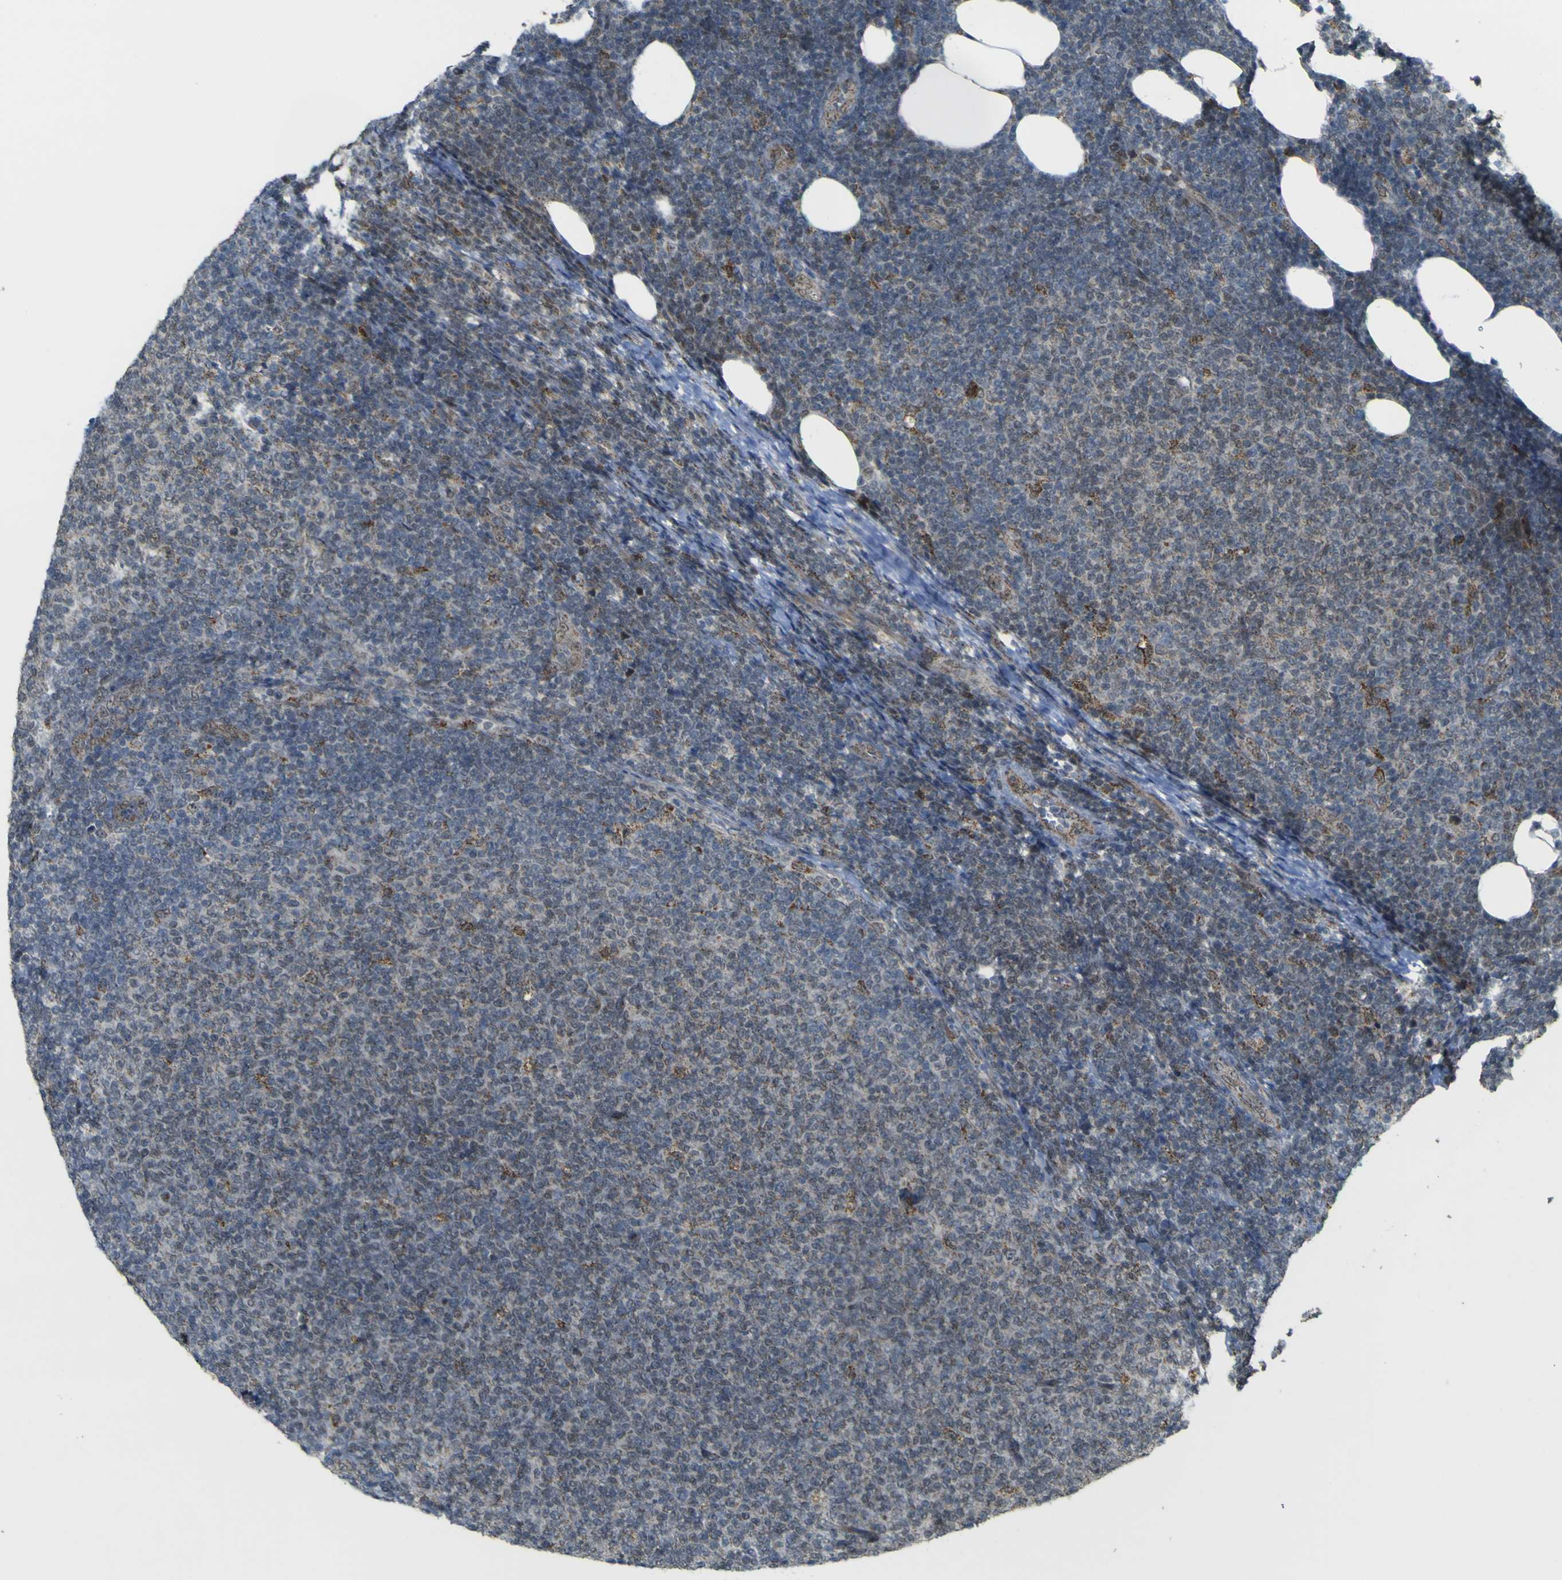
{"staining": {"intensity": "moderate", "quantity": "<25%", "location": "cytoplasmic/membranous"}, "tissue": "lymphoma", "cell_type": "Tumor cells", "image_type": "cancer", "snomed": [{"axis": "morphology", "description": "Malignant lymphoma, non-Hodgkin's type, Low grade"}, {"axis": "topography", "description": "Lymph node"}], "caption": "The immunohistochemical stain labels moderate cytoplasmic/membranous expression in tumor cells of lymphoma tissue.", "gene": "ACBD5", "patient": {"sex": "male", "age": 66}}